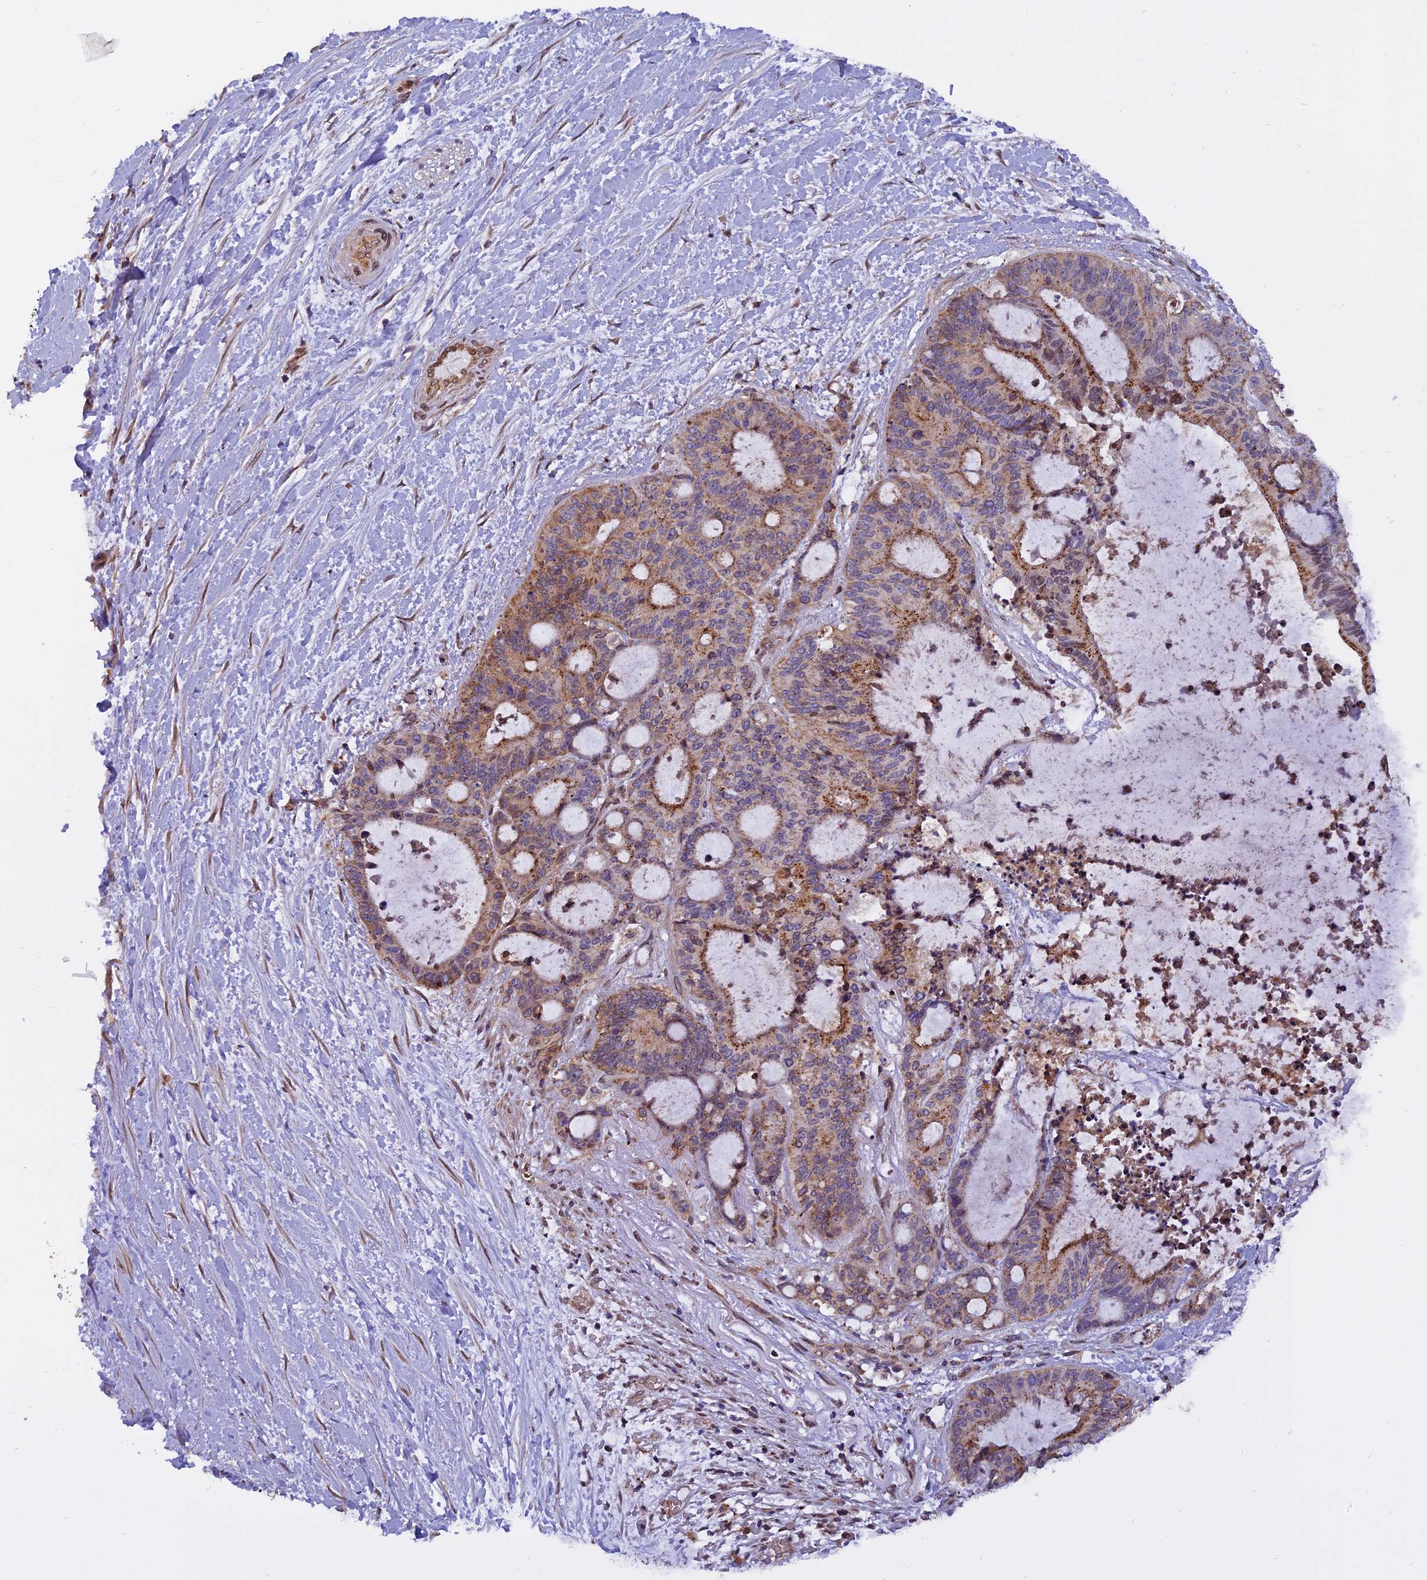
{"staining": {"intensity": "moderate", "quantity": "25%-75%", "location": "cytoplasmic/membranous"}, "tissue": "liver cancer", "cell_type": "Tumor cells", "image_type": "cancer", "snomed": [{"axis": "morphology", "description": "Normal tissue, NOS"}, {"axis": "morphology", "description": "Cholangiocarcinoma"}, {"axis": "topography", "description": "Liver"}, {"axis": "topography", "description": "Peripheral nerve tissue"}], "caption": "Immunohistochemical staining of liver cancer (cholangiocarcinoma) displays medium levels of moderate cytoplasmic/membranous expression in about 25%-75% of tumor cells.", "gene": "CHMP2A", "patient": {"sex": "female", "age": 73}}